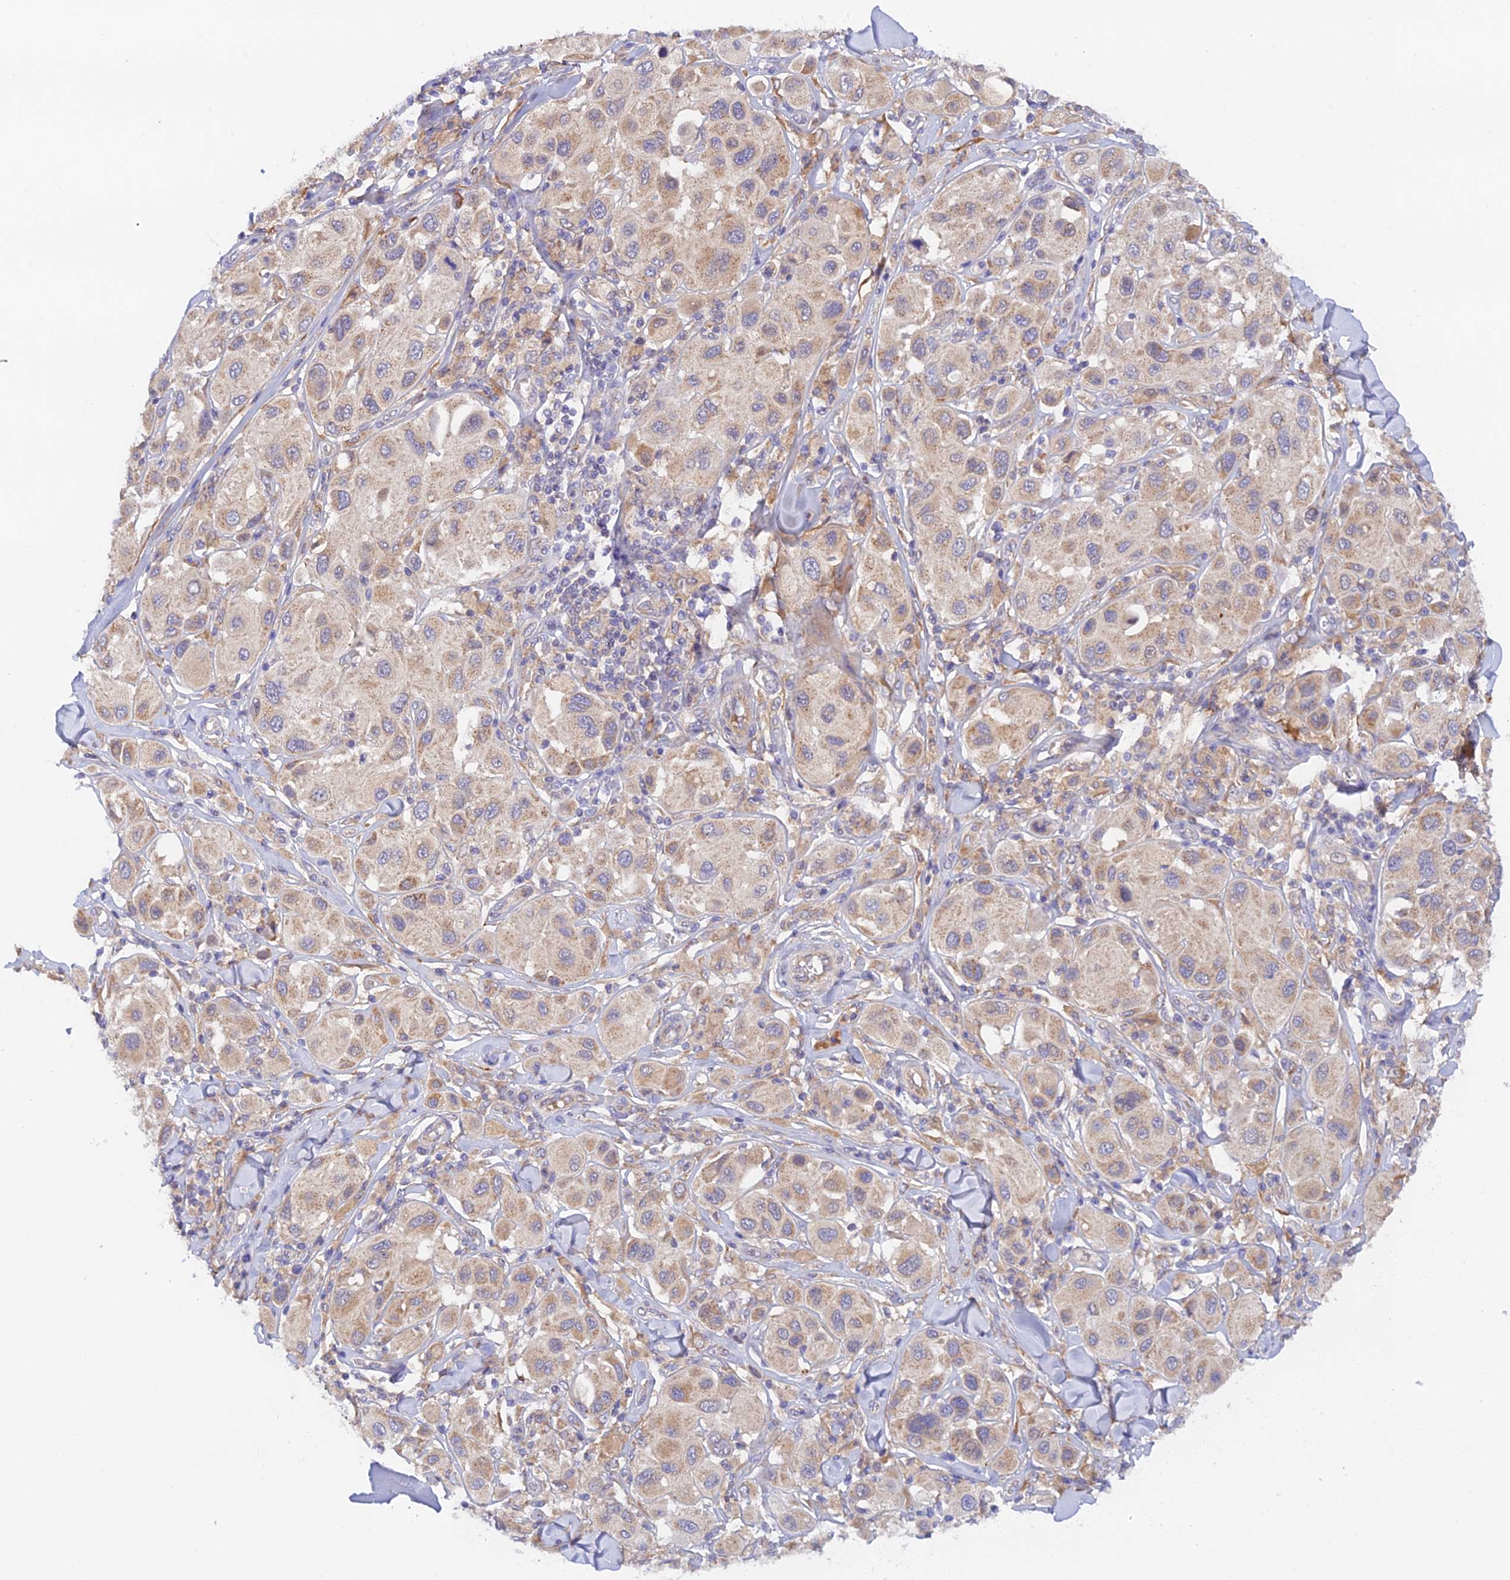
{"staining": {"intensity": "weak", "quantity": ">75%", "location": "cytoplasmic/membranous"}, "tissue": "melanoma", "cell_type": "Tumor cells", "image_type": "cancer", "snomed": [{"axis": "morphology", "description": "Malignant melanoma, Metastatic site"}, {"axis": "topography", "description": "Skin"}], "caption": "Immunohistochemistry (IHC) micrograph of malignant melanoma (metastatic site) stained for a protein (brown), which reveals low levels of weak cytoplasmic/membranous positivity in approximately >75% of tumor cells.", "gene": "RANBP6", "patient": {"sex": "male", "age": 41}}